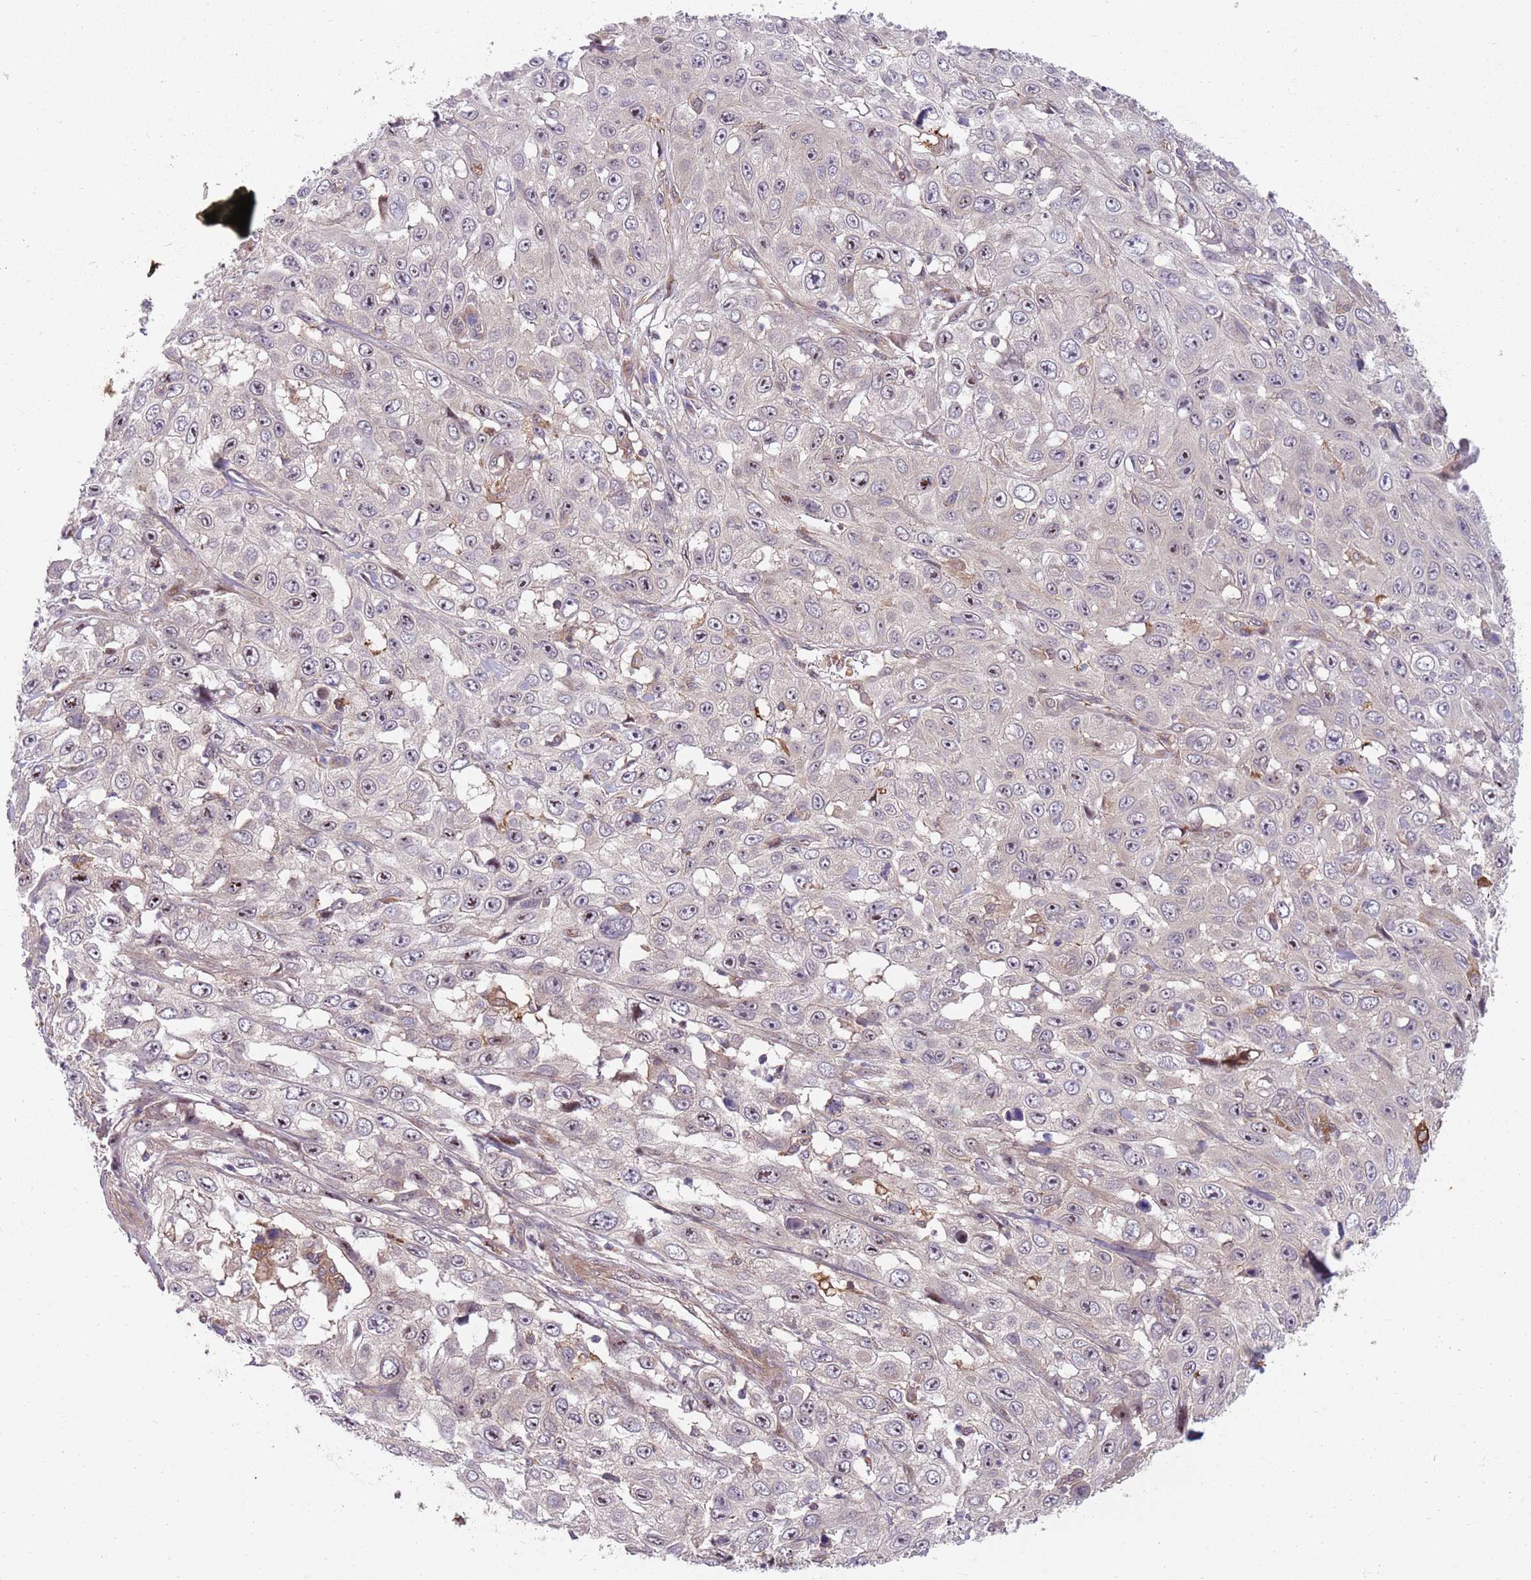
{"staining": {"intensity": "moderate", "quantity": "<25%", "location": "nuclear"}, "tissue": "skin cancer", "cell_type": "Tumor cells", "image_type": "cancer", "snomed": [{"axis": "morphology", "description": "Squamous cell carcinoma, NOS"}, {"axis": "topography", "description": "Skin"}], "caption": "Moderate nuclear positivity for a protein is seen in about <25% of tumor cells of skin squamous cell carcinoma using IHC.", "gene": "GGA1", "patient": {"sex": "male", "age": 82}}